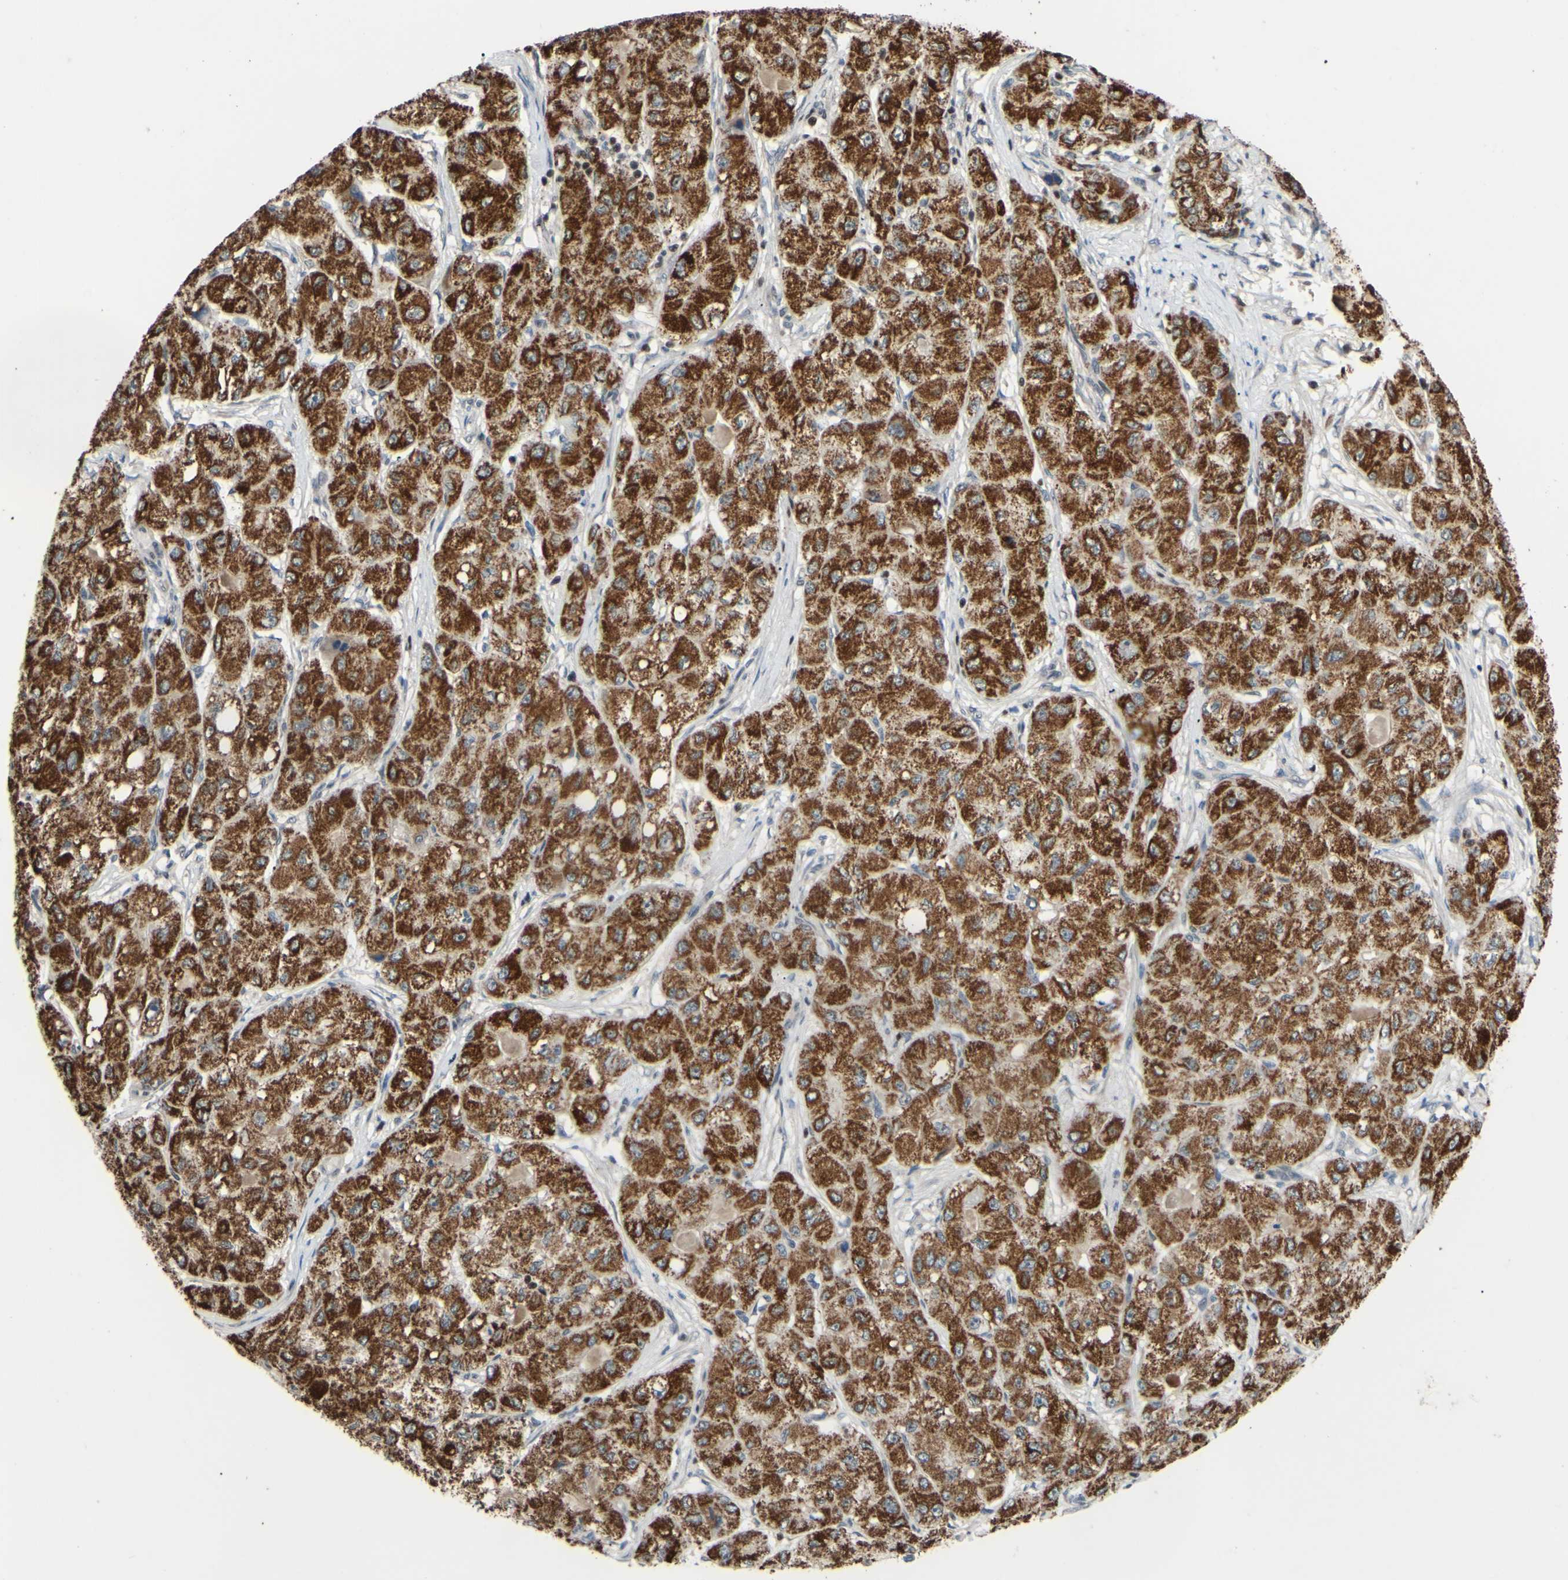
{"staining": {"intensity": "strong", "quantity": ">75%", "location": "cytoplasmic/membranous"}, "tissue": "liver cancer", "cell_type": "Tumor cells", "image_type": "cancer", "snomed": [{"axis": "morphology", "description": "Carcinoma, Hepatocellular, NOS"}, {"axis": "topography", "description": "Liver"}], "caption": "Protein staining of liver cancer tissue demonstrates strong cytoplasmic/membranous expression in about >75% of tumor cells.", "gene": "SP4", "patient": {"sex": "male", "age": 80}}